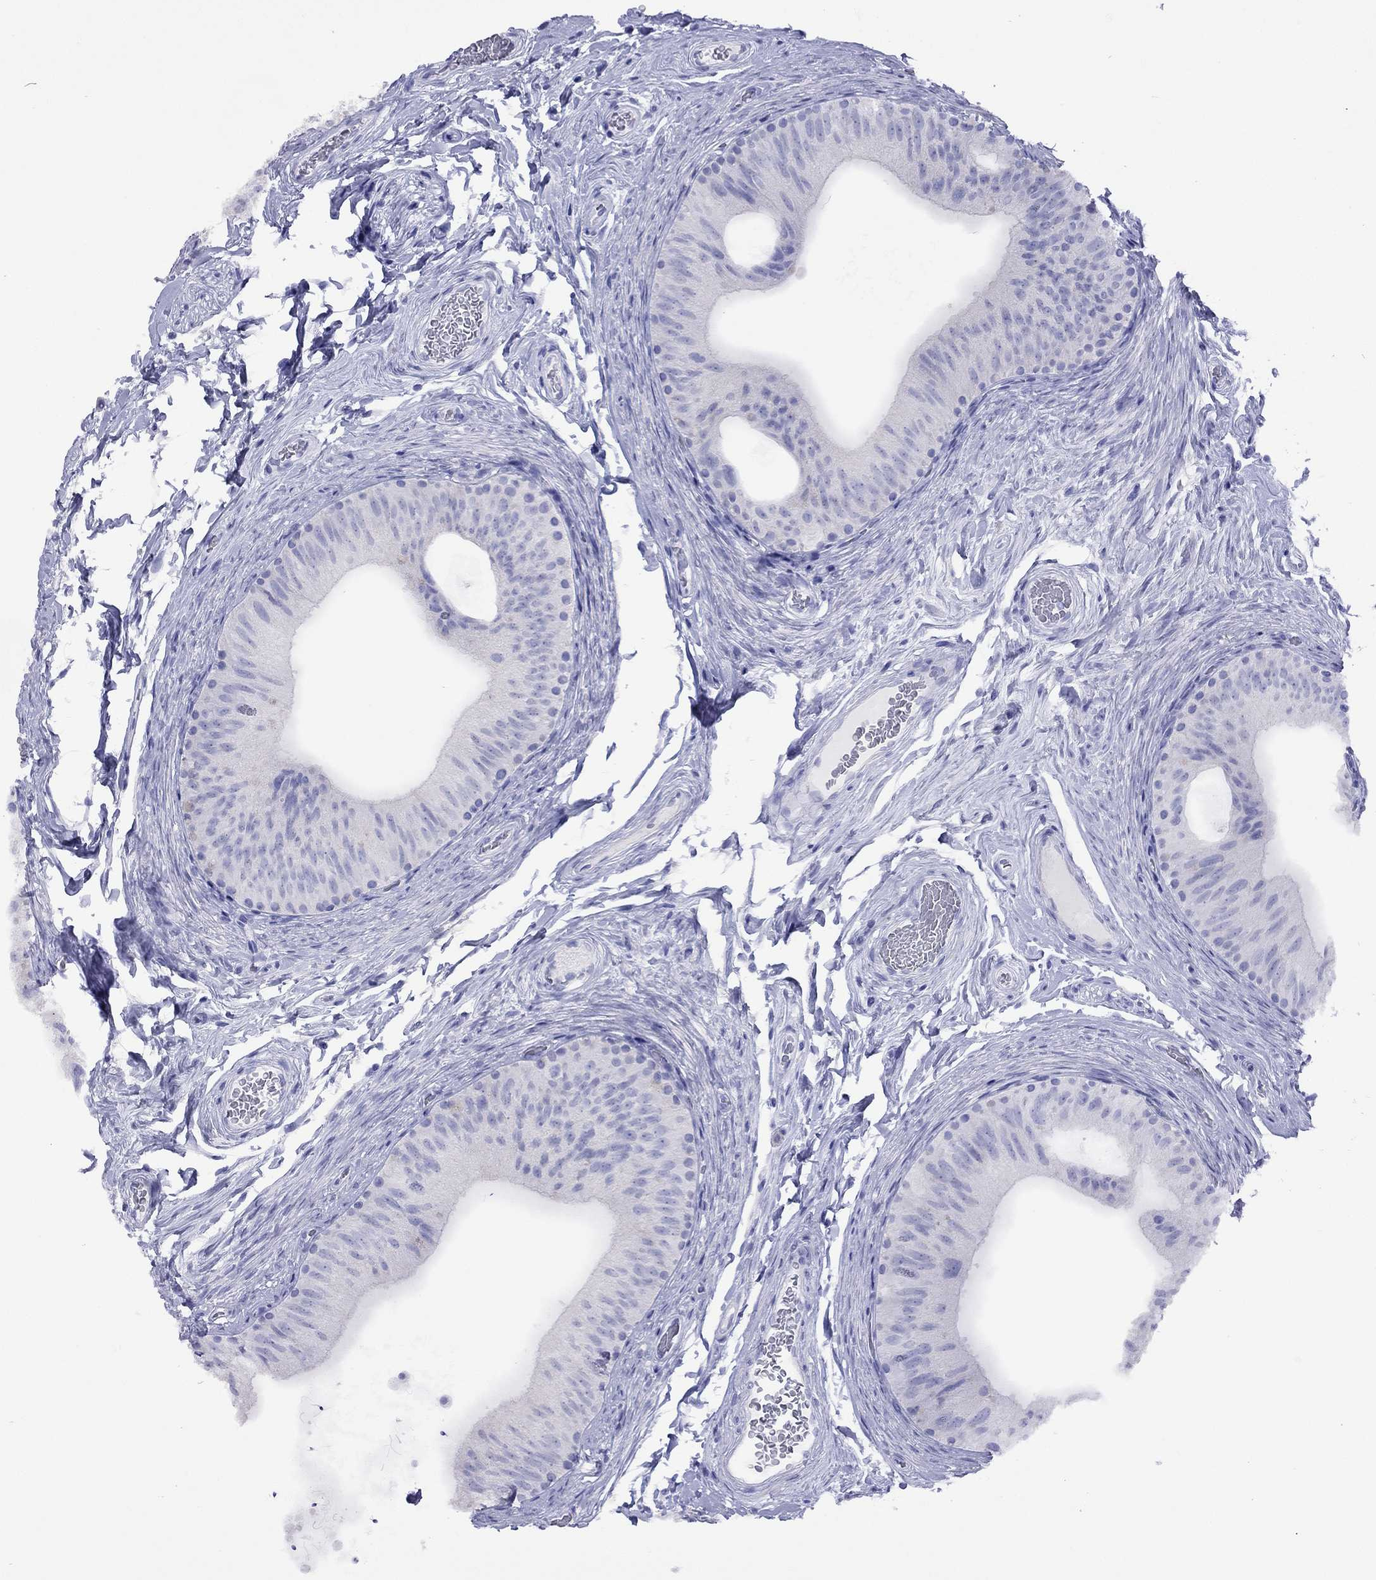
{"staining": {"intensity": "negative", "quantity": "none", "location": "none"}, "tissue": "epididymis", "cell_type": "Glandular cells", "image_type": "normal", "snomed": [{"axis": "morphology", "description": "Normal tissue, NOS"}, {"axis": "topography", "description": "Epididymis, spermatic cord, NOS"}, {"axis": "topography", "description": "Epididymis"}], "caption": "Image shows no protein positivity in glandular cells of unremarkable epididymis.", "gene": "FIGLA", "patient": {"sex": "male", "age": 31}}